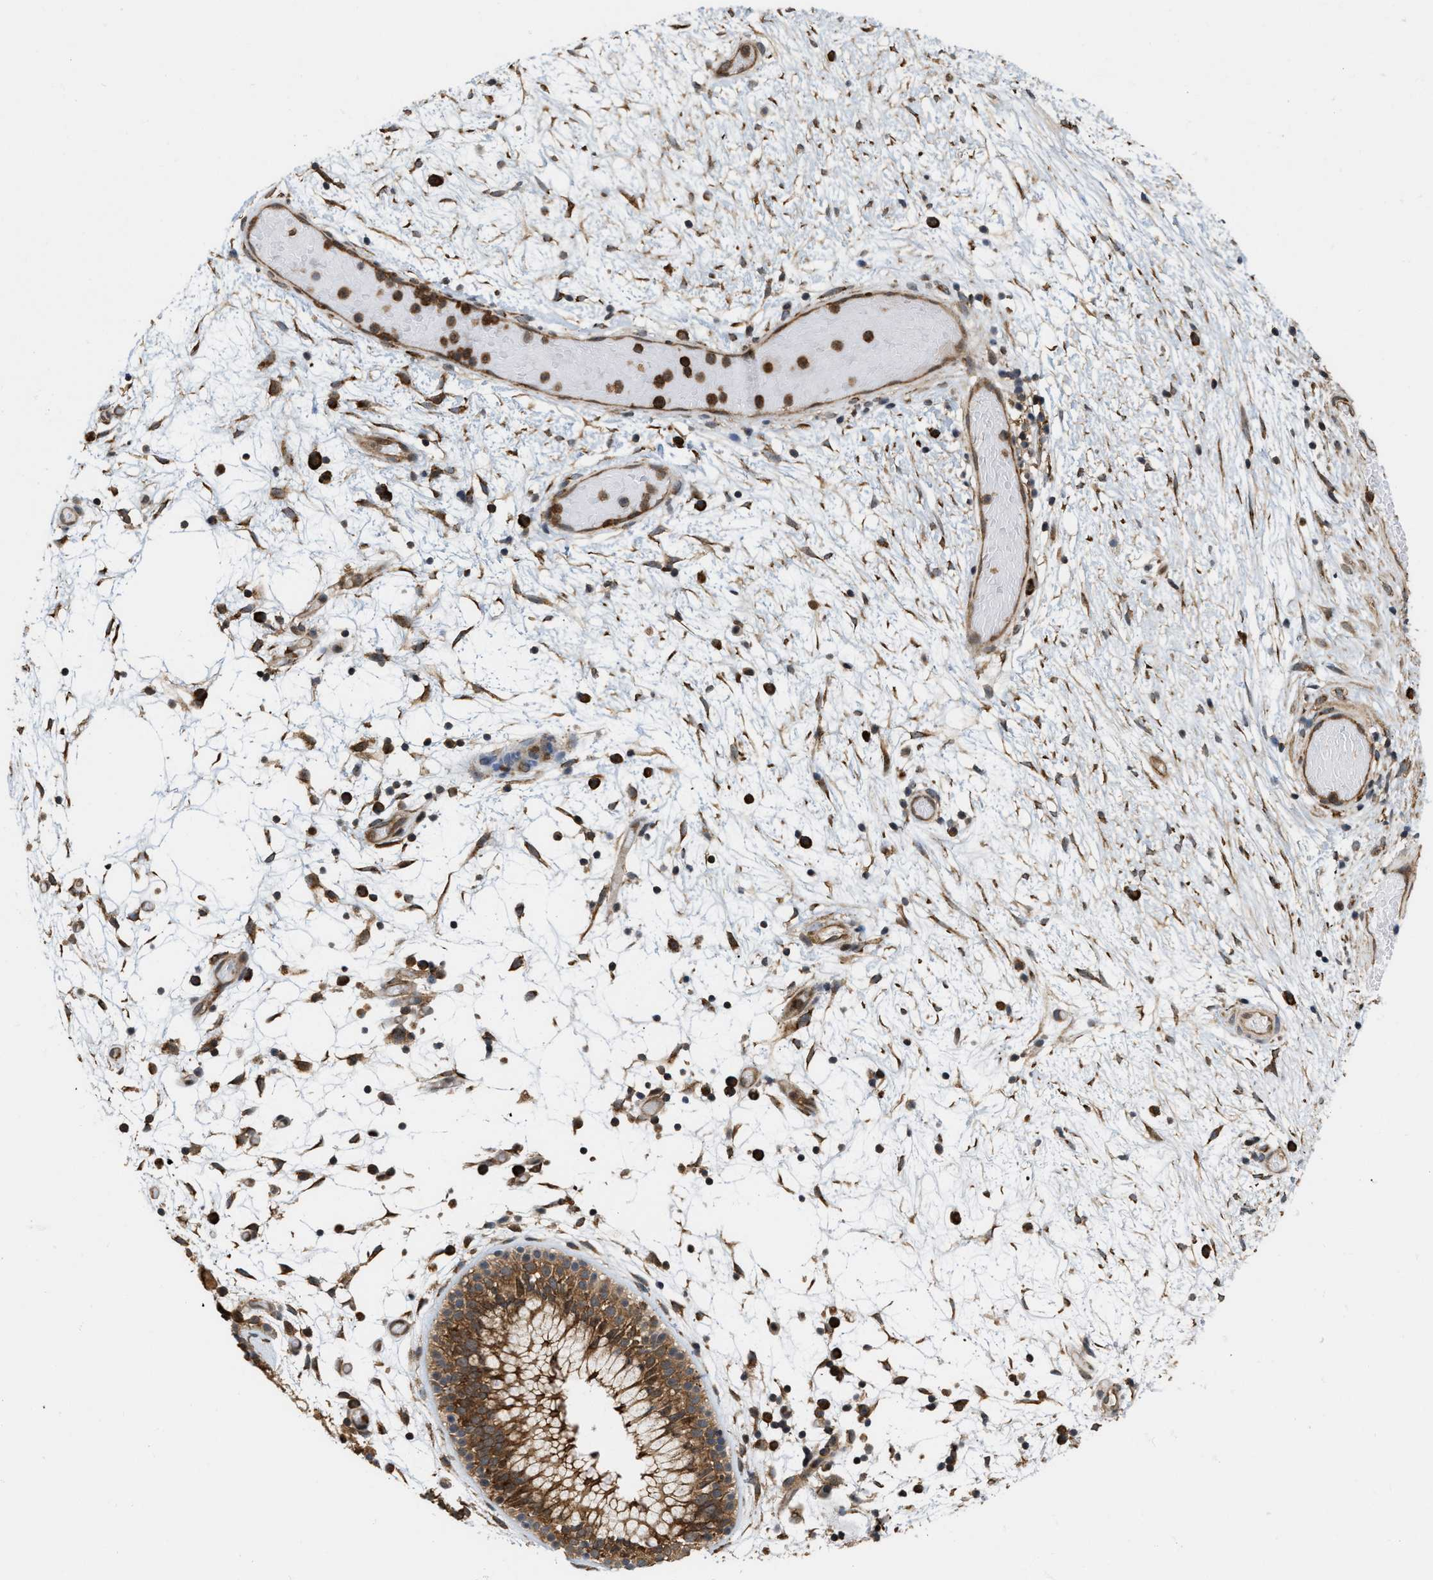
{"staining": {"intensity": "strong", "quantity": ">75%", "location": "cytoplasmic/membranous"}, "tissue": "nasopharynx", "cell_type": "Respiratory epithelial cells", "image_type": "normal", "snomed": [{"axis": "morphology", "description": "Normal tissue, NOS"}, {"axis": "morphology", "description": "Inflammation, NOS"}, {"axis": "topography", "description": "Nasopharynx"}], "caption": "IHC staining of unremarkable nasopharynx, which displays high levels of strong cytoplasmic/membranous staining in approximately >75% of respiratory epithelial cells indicating strong cytoplasmic/membranous protein positivity. The staining was performed using DAB (brown) for protein detection and nuclei were counterstained in hematoxylin (blue).", "gene": "IQCE", "patient": {"sex": "male", "age": 48}}